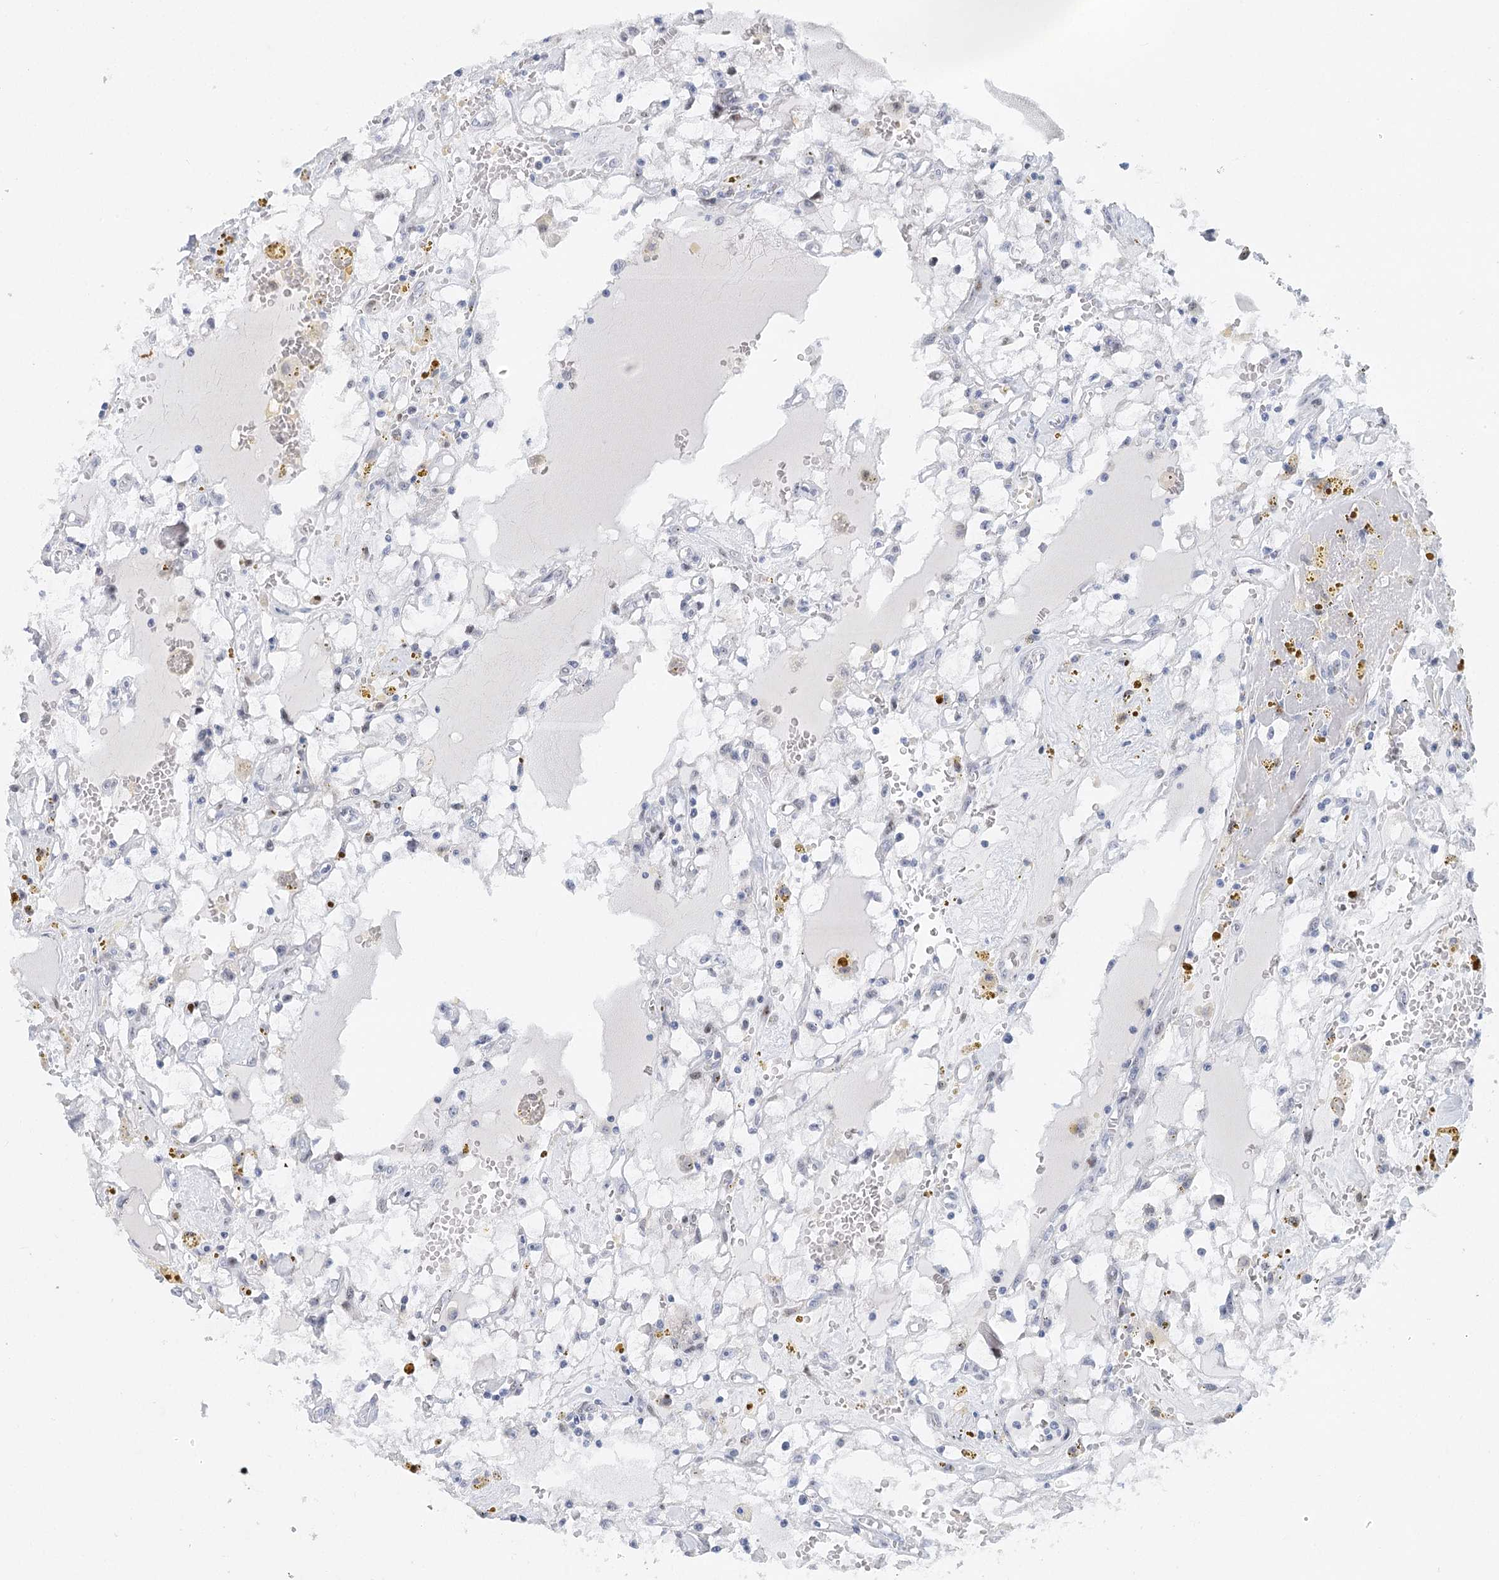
{"staining": {"intensity": "negative", "quantity": "none", "location": "none"}, "tissue": "renal cancer", "cell_type": "Tumor cells", "image_type": "cancer", "snomed": [{"axis": "morphology", "description": "Adenocarcinoma, NOS"}, {"axis": "topography", "description": "Kidney"}], "caption": "Protein analysis of renal cancer demonstrates no significant expression in tumor cells. (DAB (3,3'-diaminobenzidine) immunohistochemistry, high magnification).", "gene": "CAMTA1", "patient": {"sex": "male", "age": 56}}